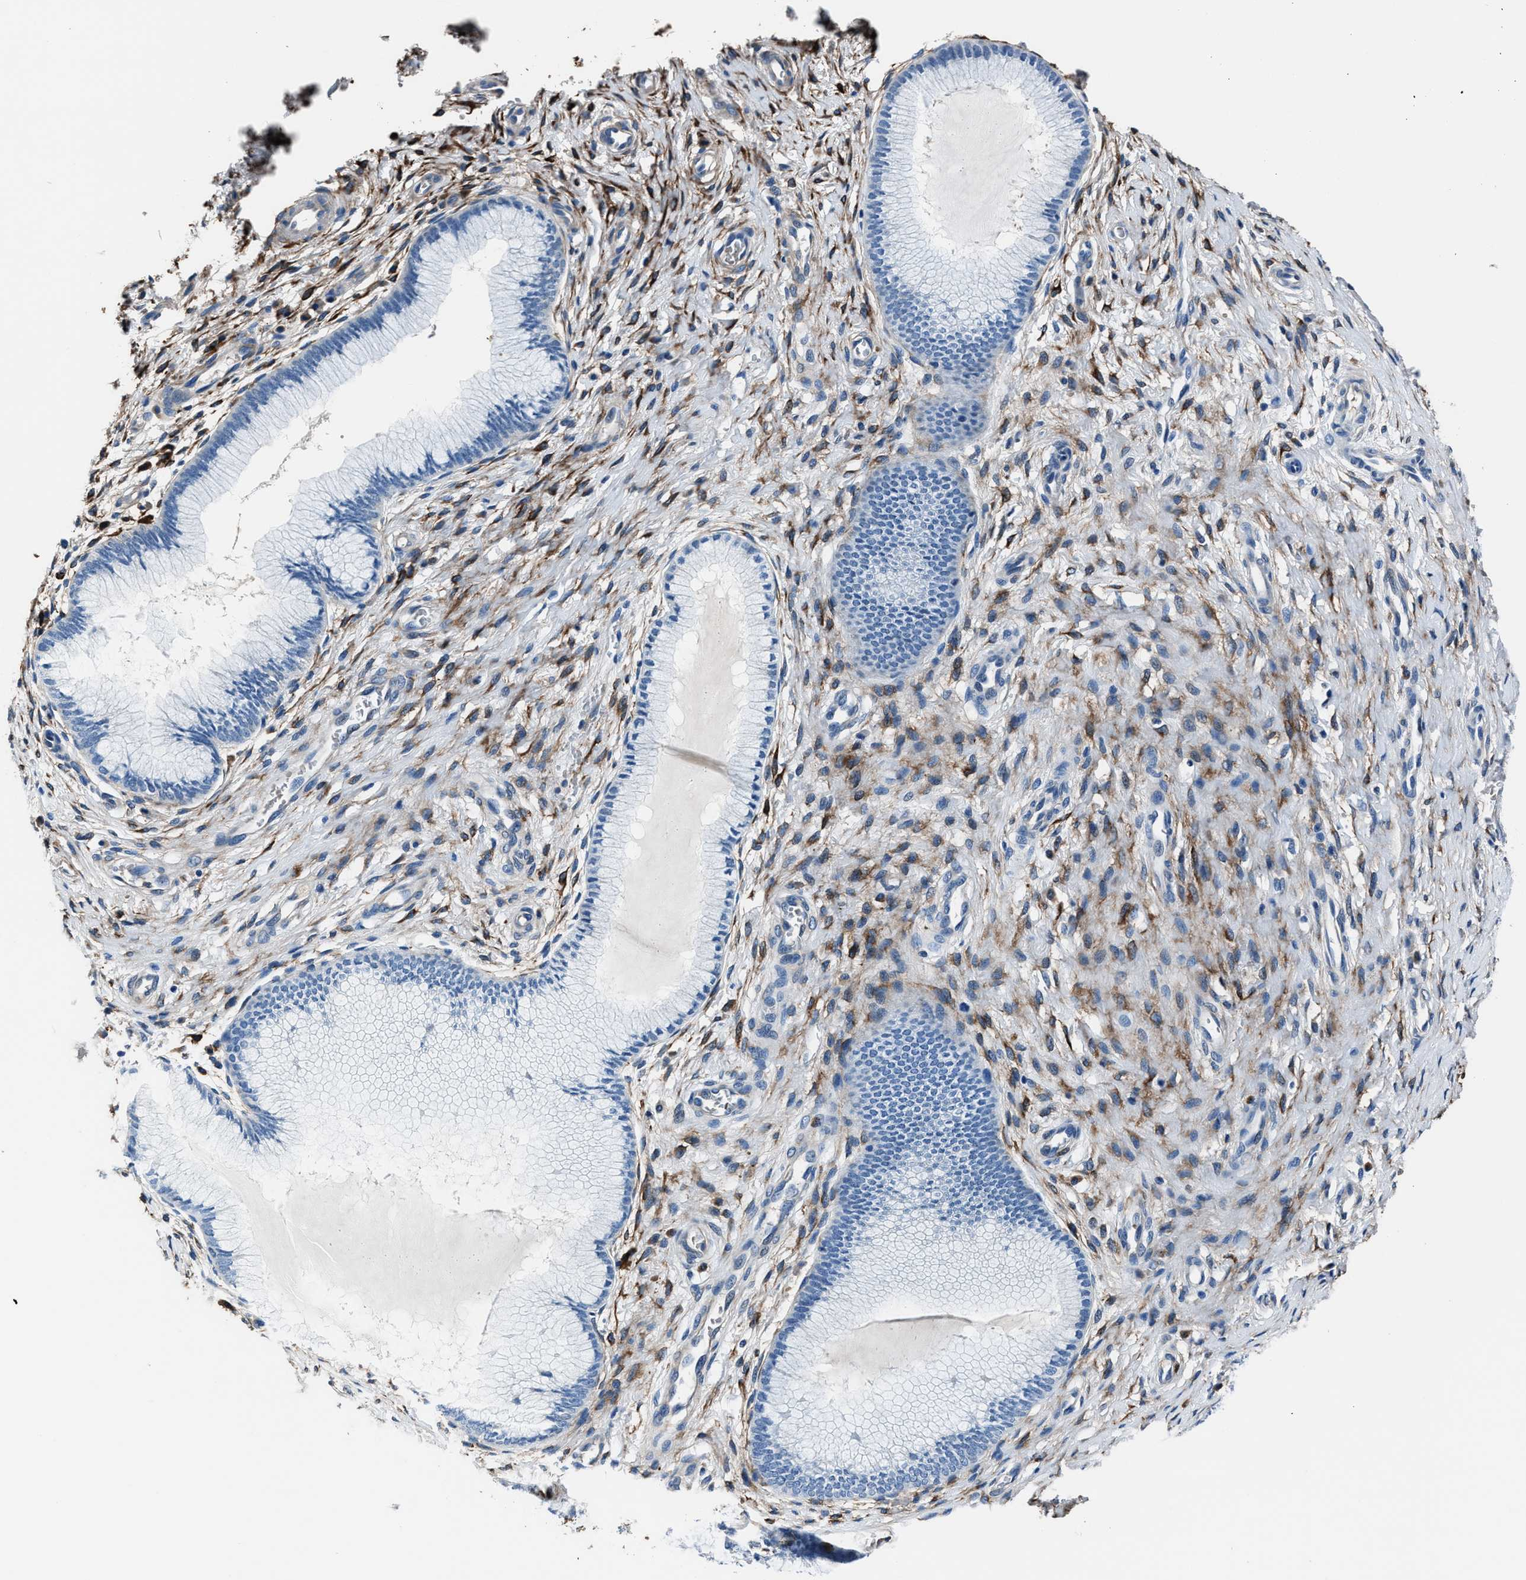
{"staining": {"intensity": "negative", "quantity": "none", "location": "none"}, "tissue": "cervix", "cell_type": "Glandular cells", "image_type": "normal", "snomed": [{"axis": "morphology", "description": "Normal tissue, NOS"}, {"axis": "topography", "description": "Cervix"}], "caption": "This photomicrograph is of normal cervix stained with immunohistochemistry to label a protein in brown with the nuclei are counter-stained blue. There is no positivity in glandular cells.", "gene": "FTL", "patient": {"sex": "female", "age": 55}}